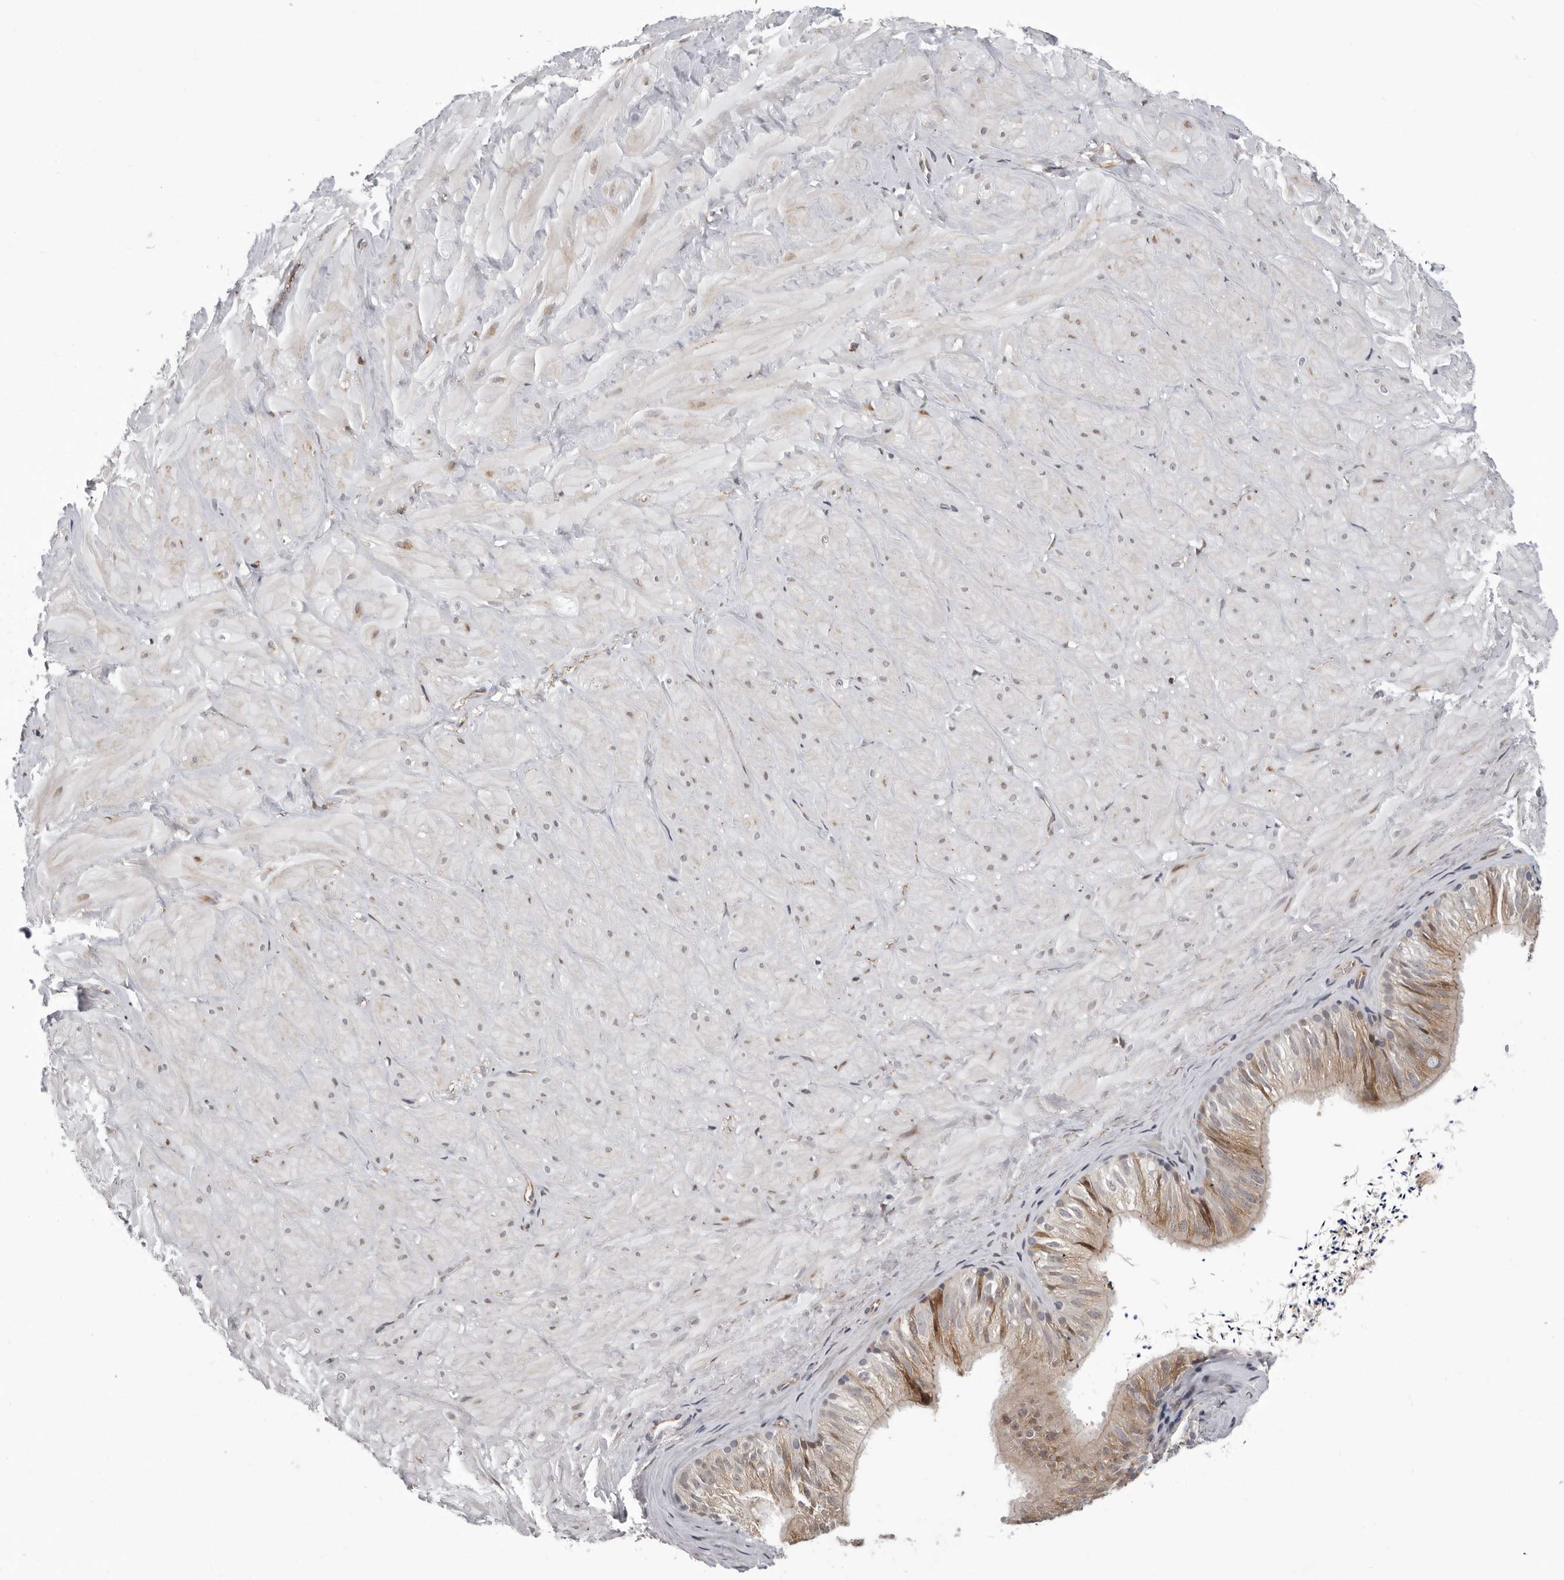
{"staining": {"intensity": "weak", "quantity": "<25%", "location": "cytoplasmic/membranous"}, "tissue": "adipose tissue", "cell_type": "Adipocytes", "image_type": "normal", "snomed": [{"axis": "morphology", "description": "Normal tissue, NOS"}, {"axis": "topography", "description": "Adipose tissue"}, {"axis": "topography", "description": "Vascular tissue"}, {"axis": "topography", "description": "Peripheral nerve tissue"}], "caption": "Immunohistochemistry image of unremarkable adipose tissue stained for a protein (brown), which exhibits no staining in adipocytes.", "gene": "RALGPS2", "patient": {"sex": "male", "age": 25}}